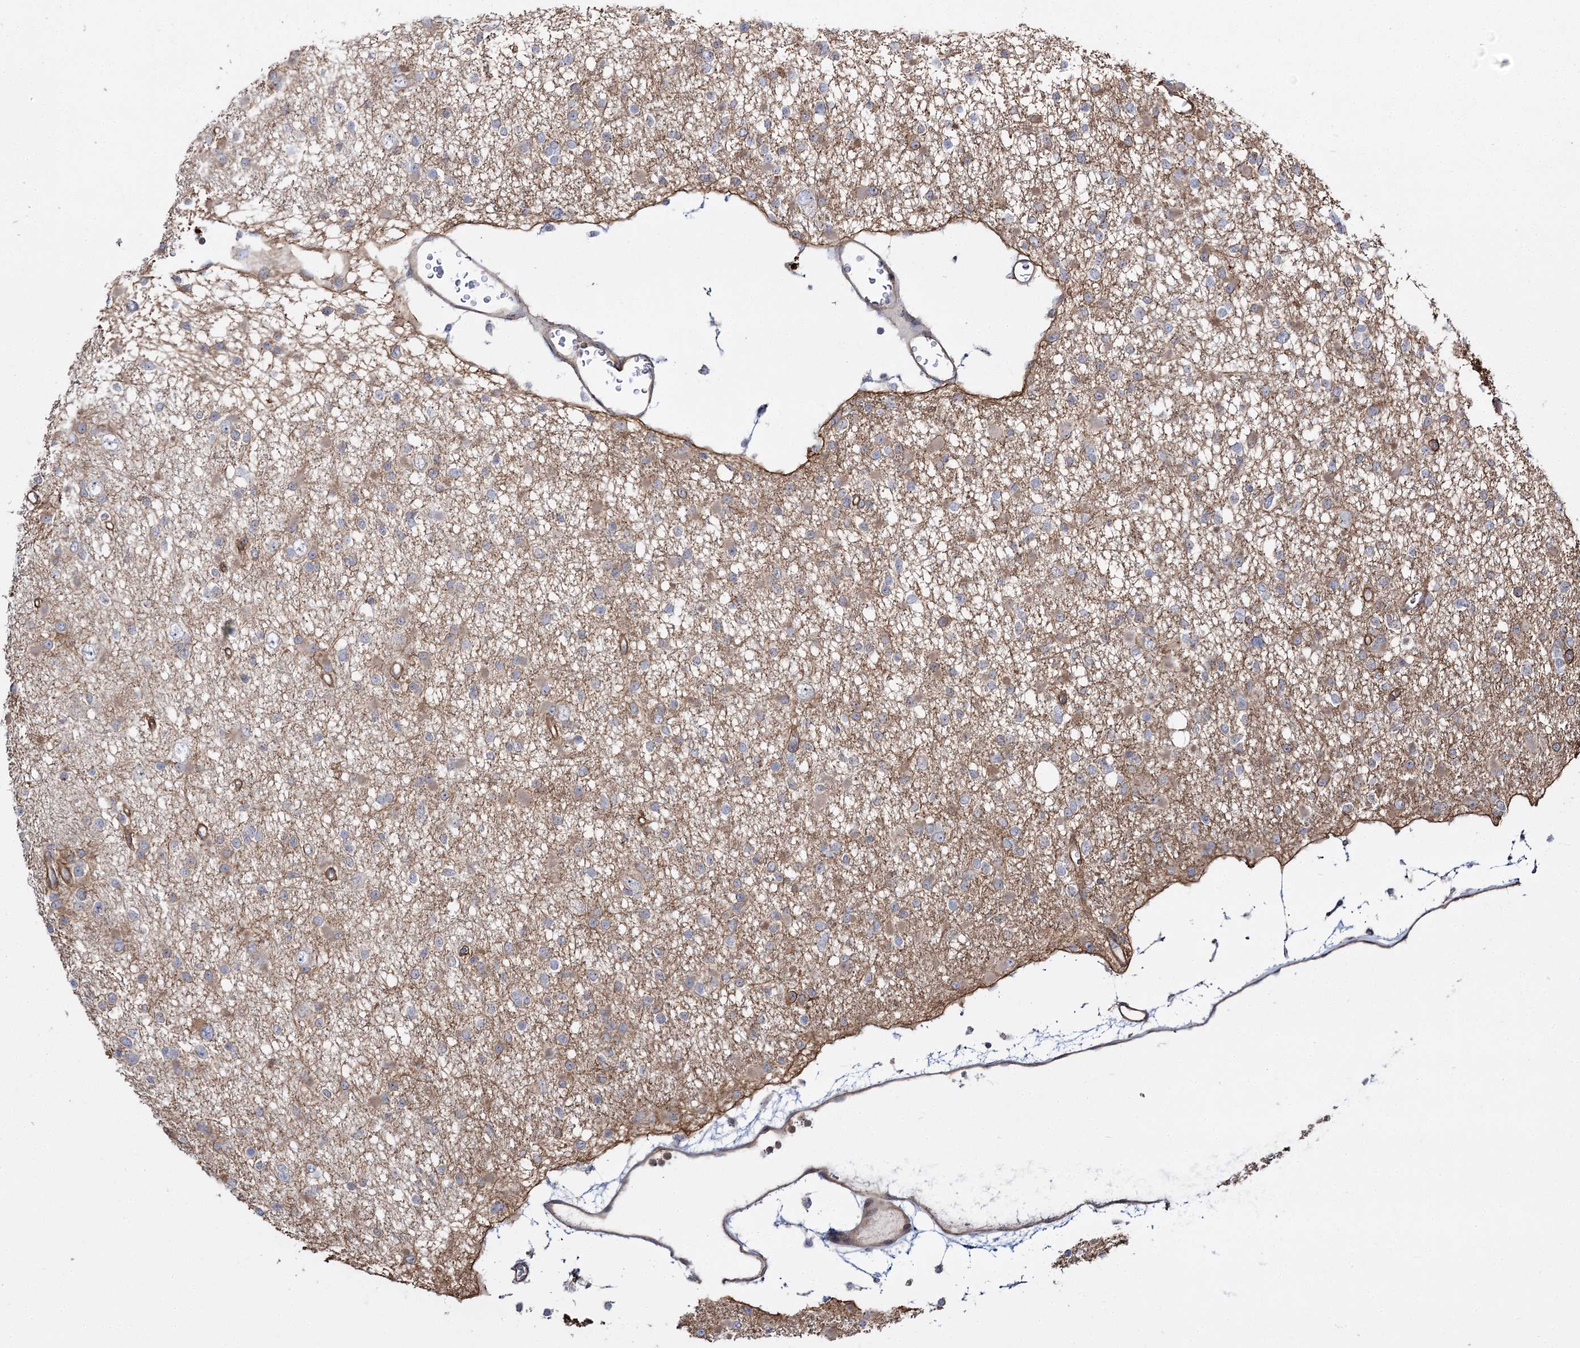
{"staining": {"intensity": "negative", "quantity": "none", "location": "none"}, "tissue": "glioma", "cell_type": "Tumor cells", "image_type": "cancer", "snomed": [{"axis": "morphology", "description": "Glioma, malignant, Low grade"}, {"axis": "topography", "description": "Brain"}], "caption": "Immunohistochemistry photomicrograph of malignant glioma (low-grade) stained for a protein (brown), which demonstrates no expression in tumor cells. The staining is performed using DAB (3,3'-diaminobenzidine) brown chromogen with nuclei counter-stained in using hematoxylin.", "gene": "SH3BP5L", "patient": {"sex": "female", "age": 22}}